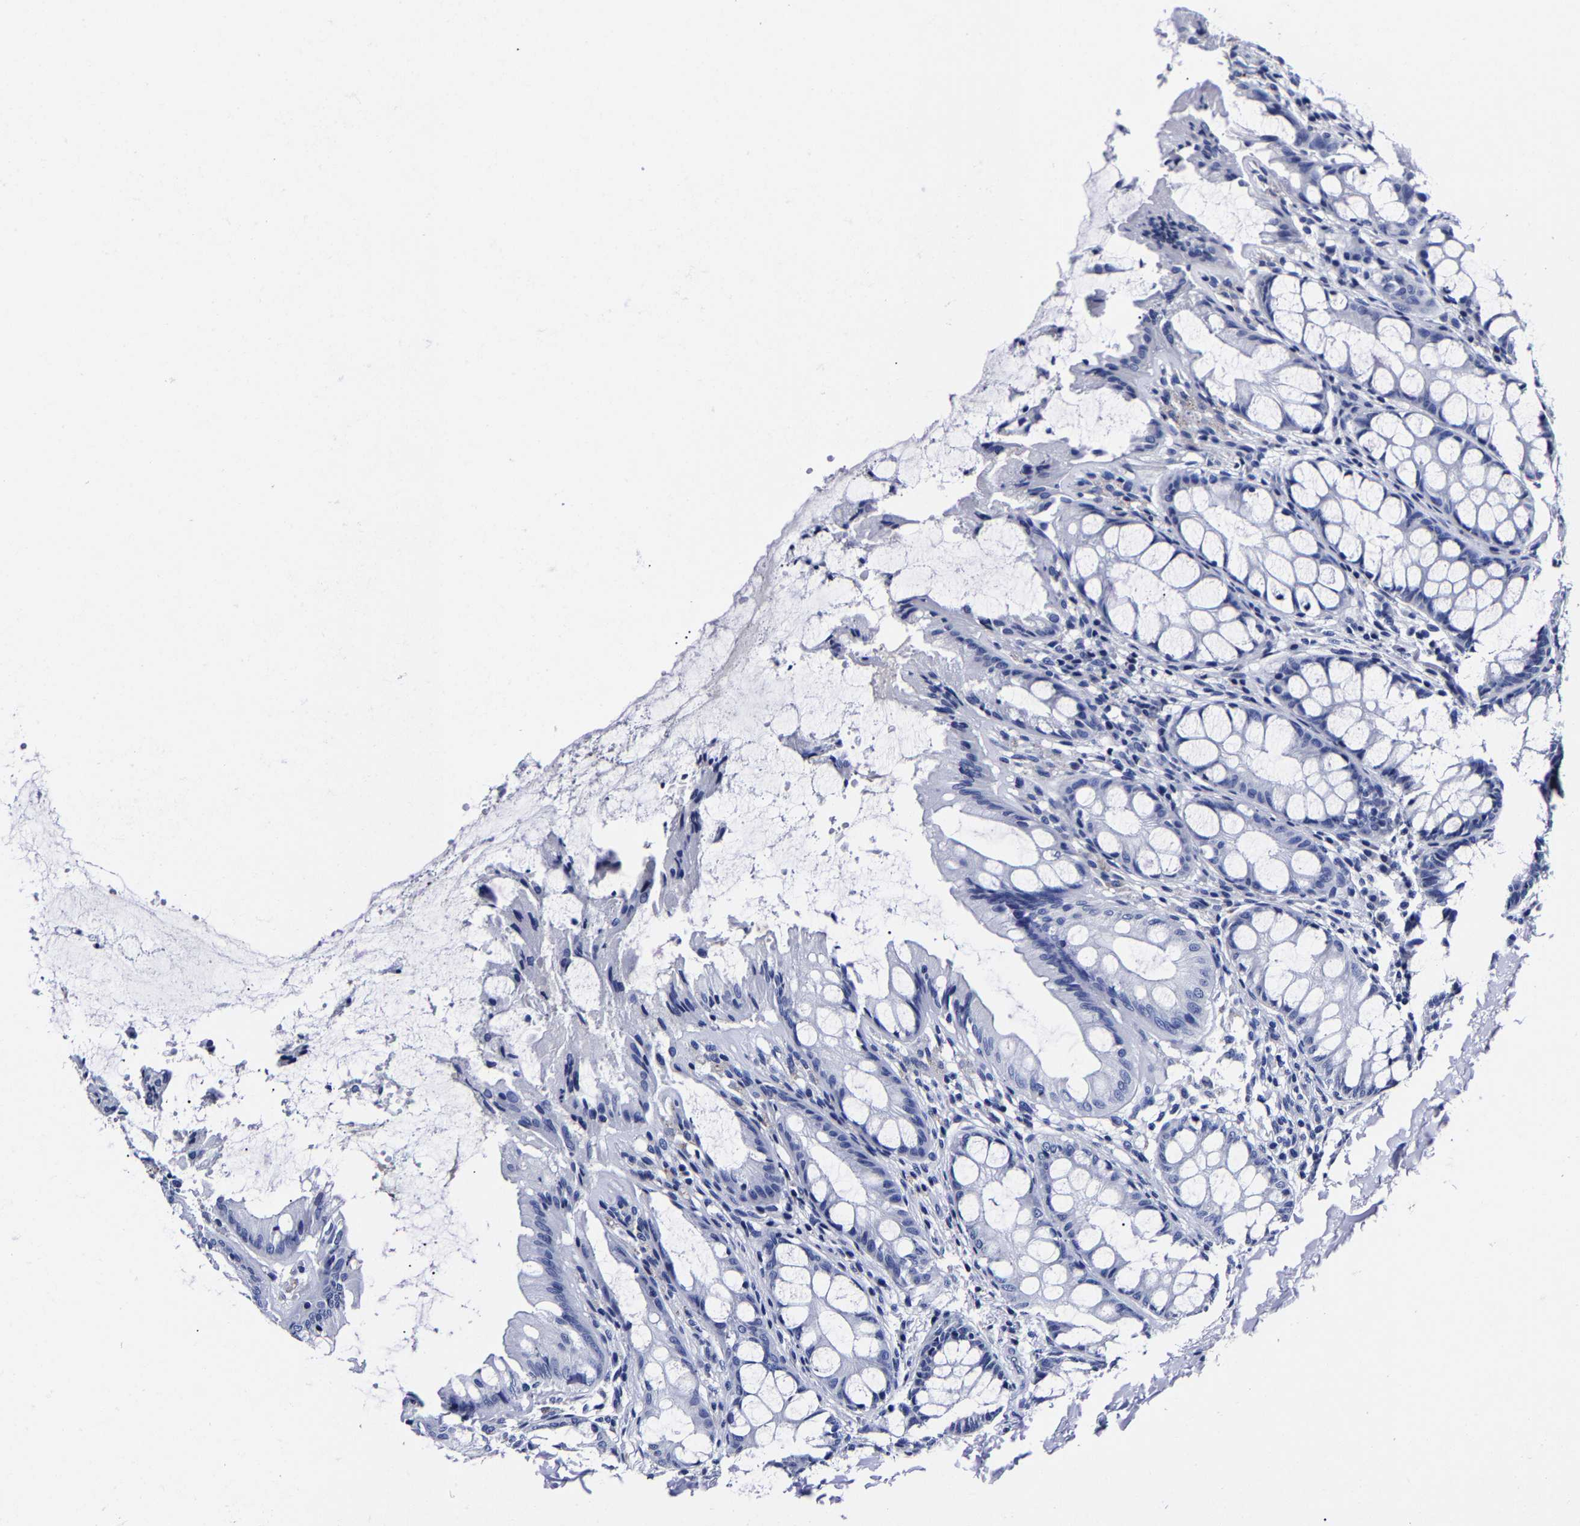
{"staining": {"intensity": "negative", "quantity": "none", "location": "none"}, "tissue": "colon", "cell_type": "Endothelial cells", "image_type": "normal", "snomed": [{"axis": "morphology", "description": "Normal tissue, NOS"}, {"axis": "topography", "description": "Colon"}], "caption": "Colon stained for a protein using immunohistochemistry (IHC) reveals no staining endothelial cells.", "gene": "CPA2", "patient": {"sex": "male", "age": 47}}